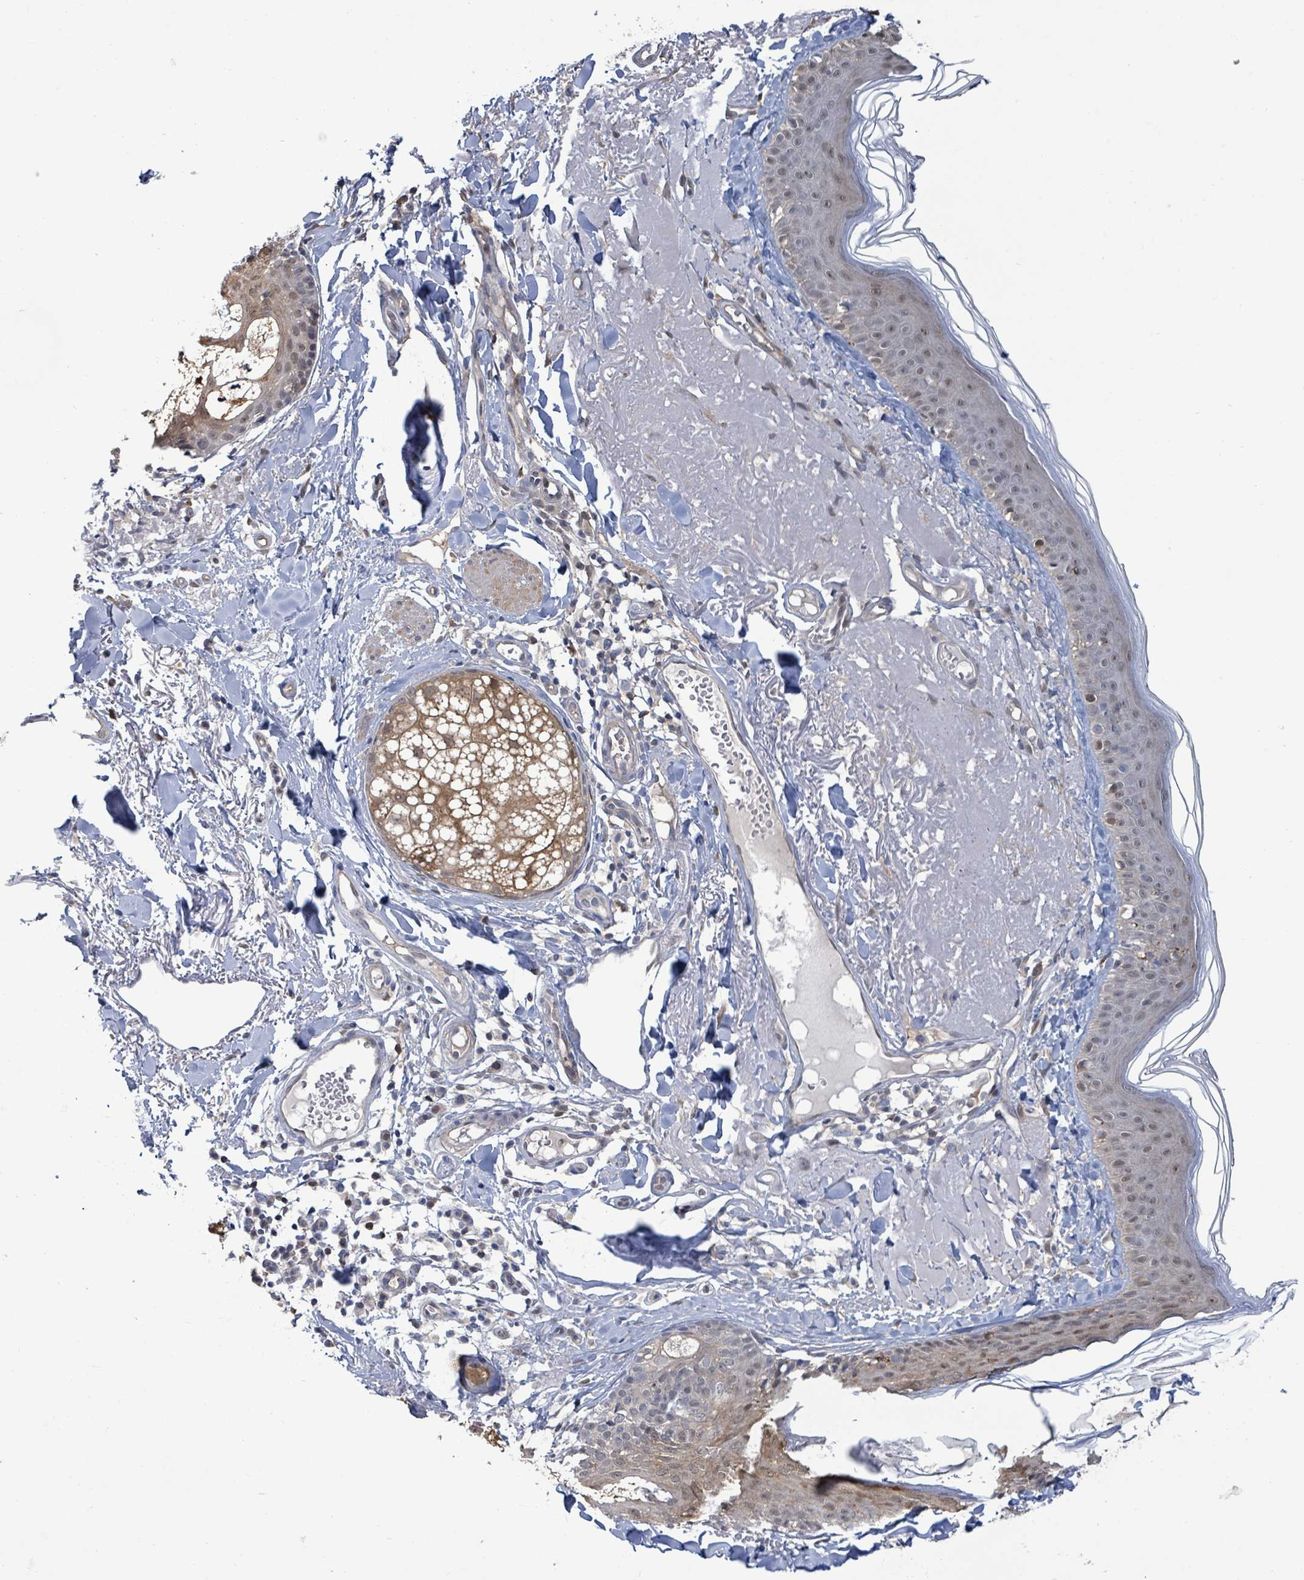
{"staining": {"intensity": "weak", "quantity": "<25%", "location": "cytoplasmic/membranous"}, "tissue": "skin", "cell_type": "Fibroblasts", "image_type": "normal", "snomed": [{"axis": "morphology", "description": "Normal tissue, NOS"}, {"axis": "morphology", "description": "Malignant melanoma, NOS"}, {"axis": "topography", "description": "Skin"}], "caption": "This is an IHC image of benign skin. There is no expression in fibroblasts.", "gene": "PGAM1", "patient": {"sex": "male", "age": 80}}